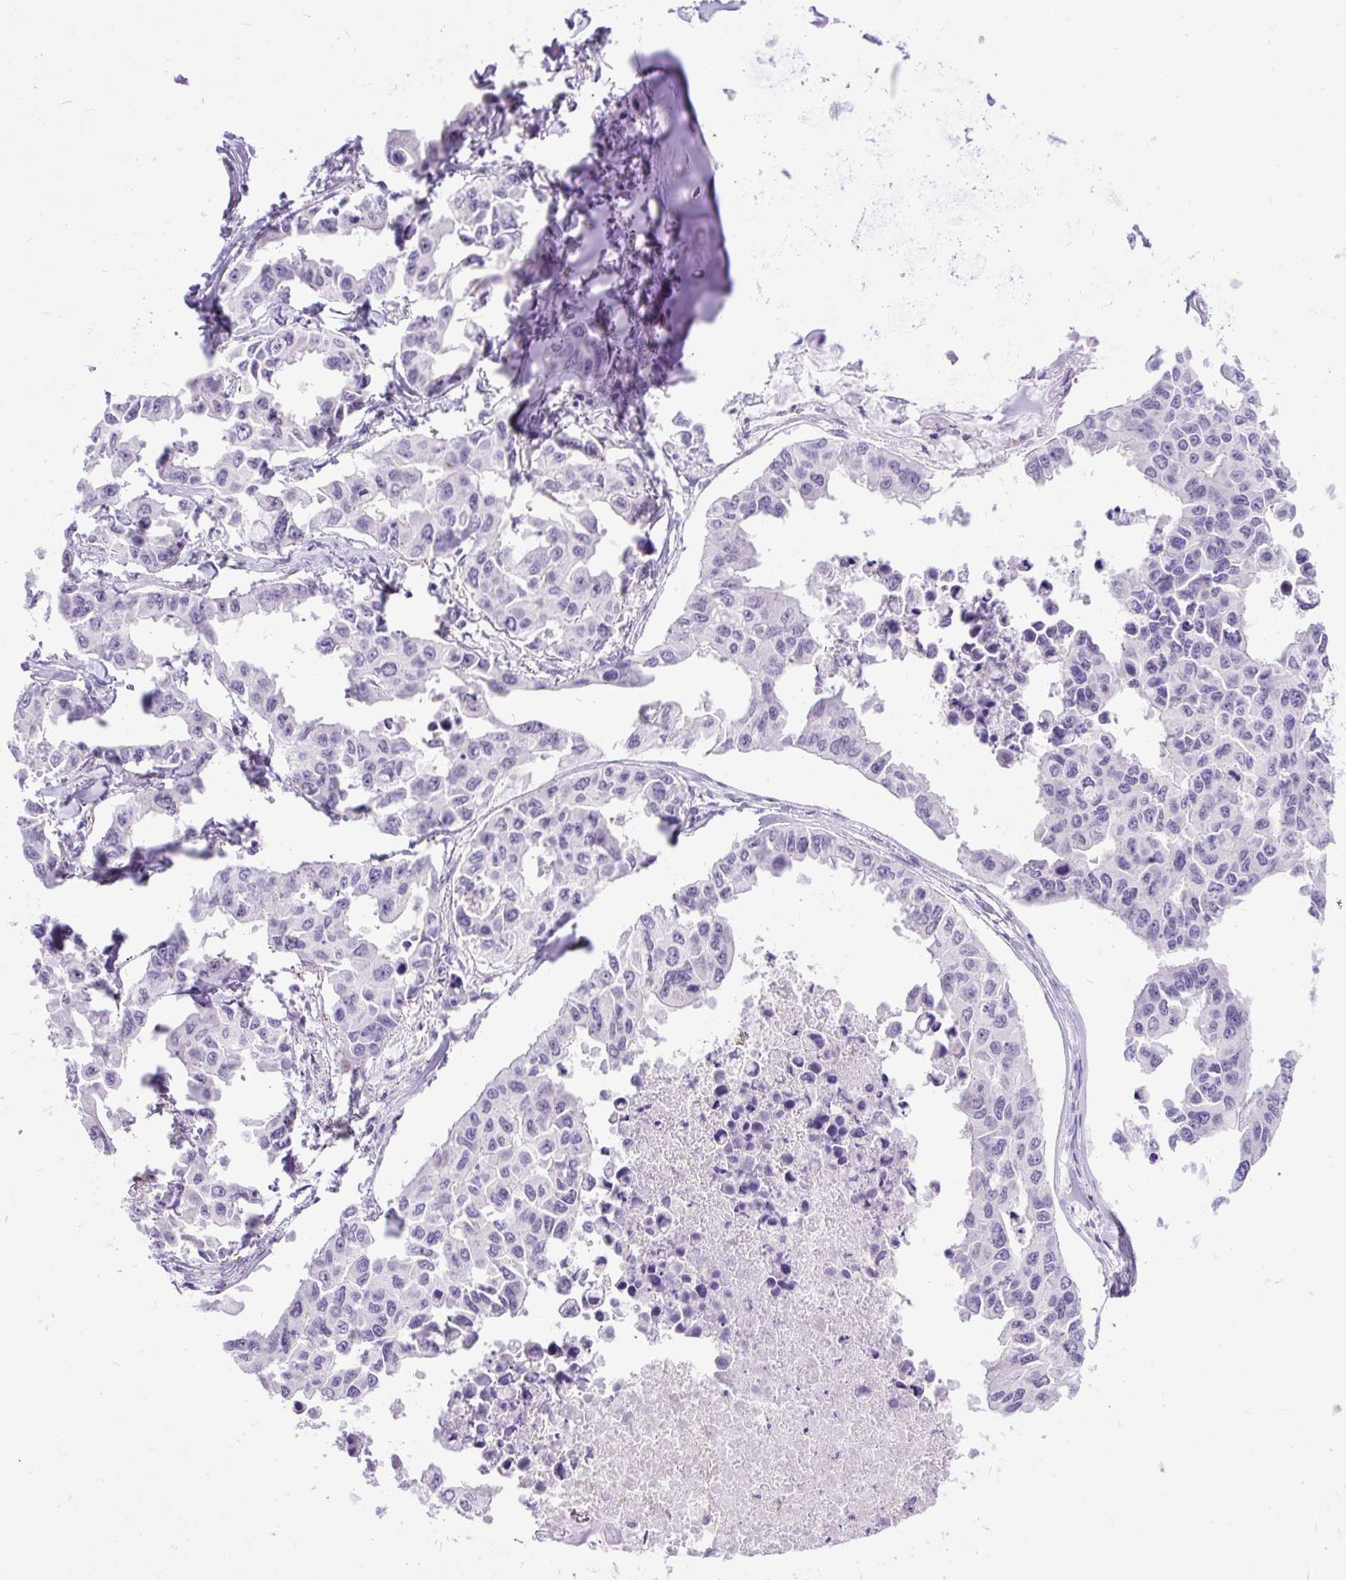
{"staining": {"intensity": "negative", "quantity": "none", "location": "none"}, "tissue": "lung cancer", "cell_type": "Tumor cells", "image_type": "cancer", "snomed": [{"axis": "morphology", "description": "Adenocarcinoma, NOS"}, {"axis": "topography", "description": "Lung"}], "caption": "The micrograph exhibits no staining of tumor cells in lung cancer. (DAB immunohistochemistry, high magnification).", "gene": "ZNF256", "patient": {"sex": "male", "age": 64}}